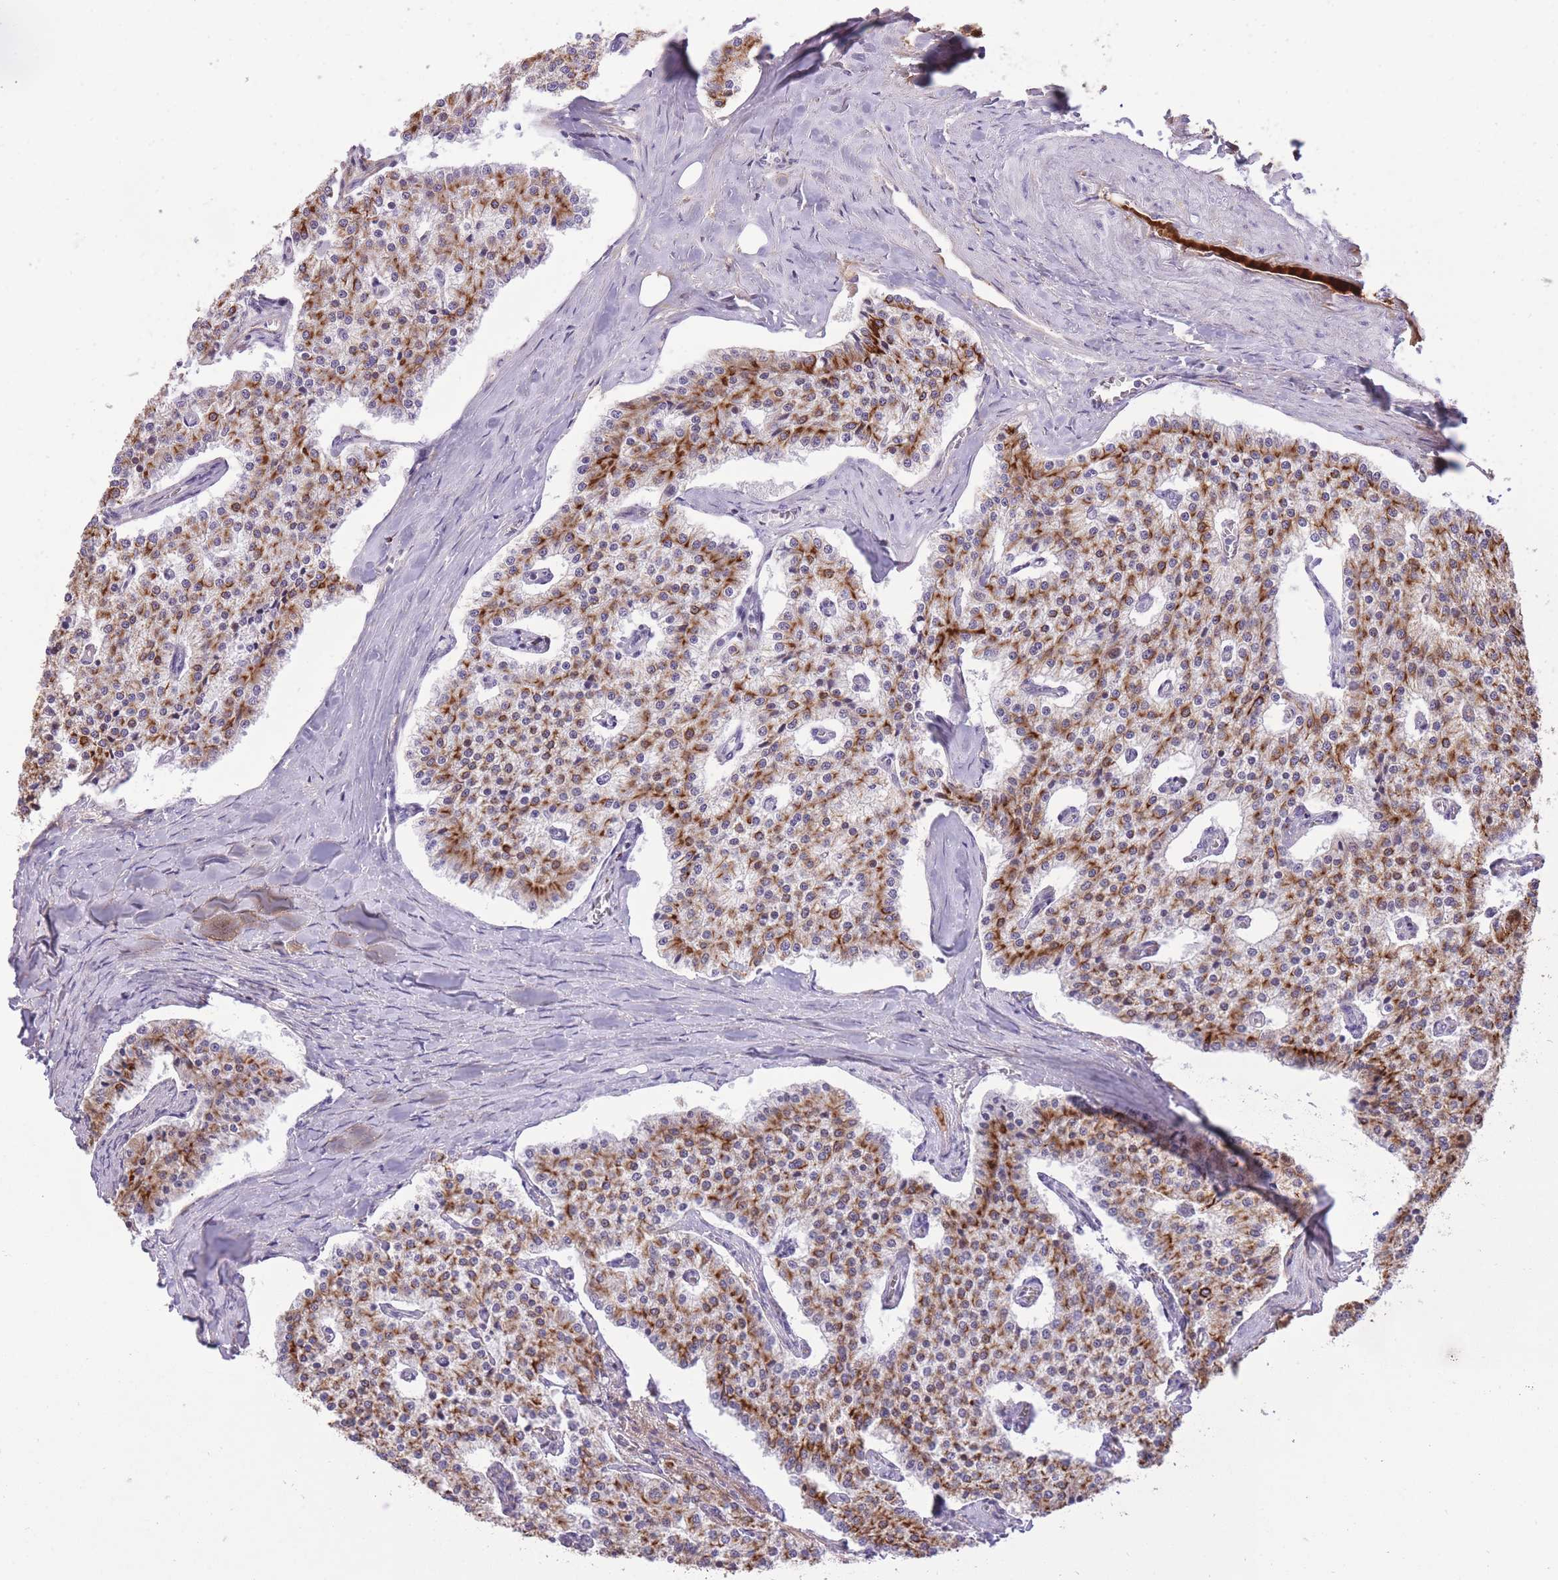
{"staining": {"intensity": "moderate", "quantity": ">75%", "location": "cytoplasmic/membranous"}, "tissue": "carcinoid", "cell_type": "Tumor cells", "image_type": "cancer", "snomed": [{"axis": "morphology", "description": "Carcinoid, malignant, NOS"}, {"axis": "topography", "description": "Colon"}], "caption": "Carcinoid (malignant) tissue shows moderate cytoplasmic/membranous positivity in approximately >75% of tumor cells, visualized by immunohistochemistry.", "gene": "MEIS3", "patient": {"sex": "female", "age": 52}}